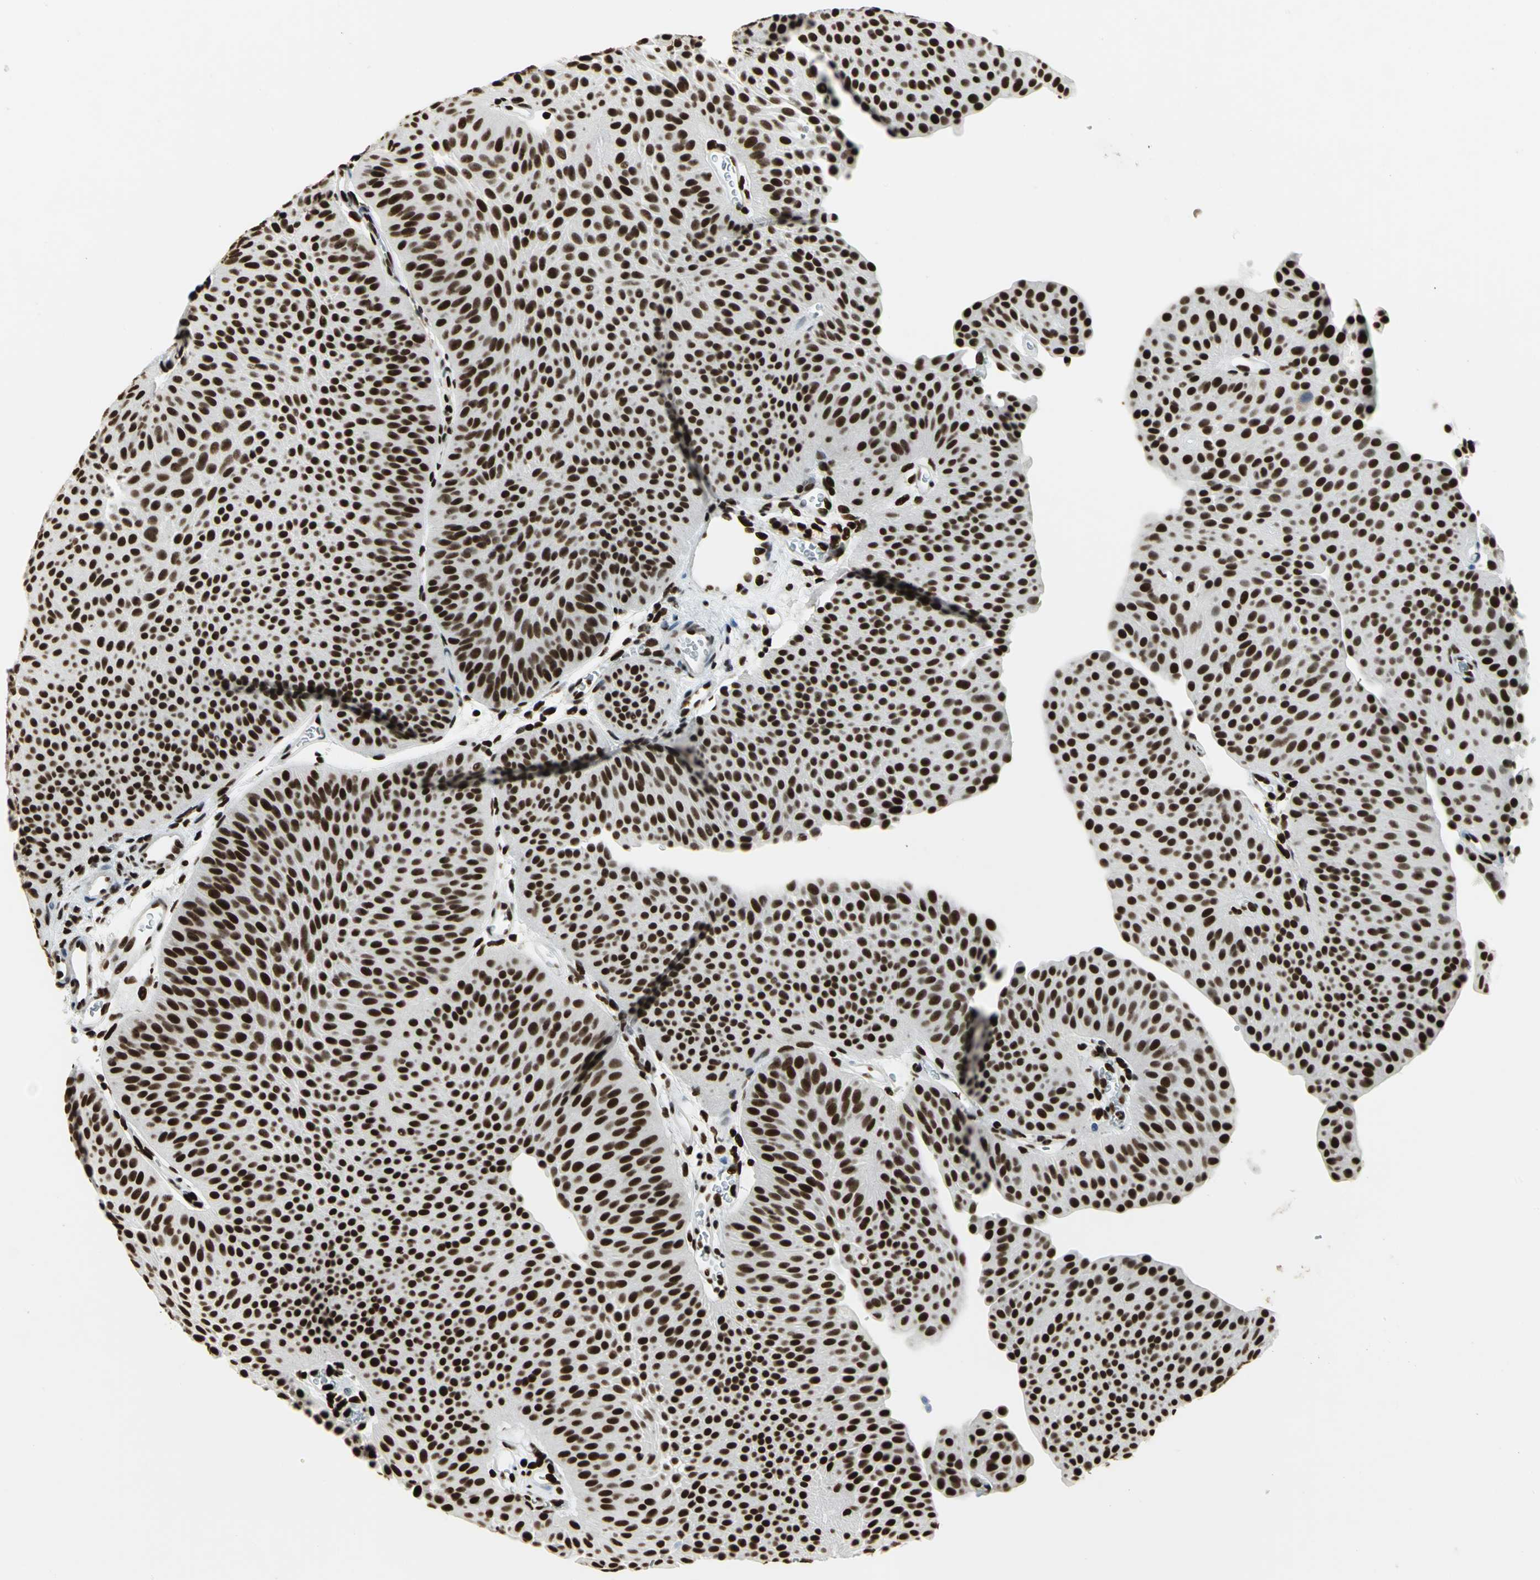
{"staining": {"intensity": "strong", "quantity": ">75%", "location": "nuclear"}, "tissue": "urothelial cancer", "cell_type": "Tumor cells", "image_type": "cancer", "snomed": [{"axis": "morphology", "description": "Urothelial carcinoma, Low grade"}, {"axis": "topography", "description": "Urinary bladder"}], "caption": "Strong nuclear positivity is seen in about >75% of tumor cells in urothelial cancer.", "gene": "HMGB1", "patient": {"sex": "female", "age": 60}}